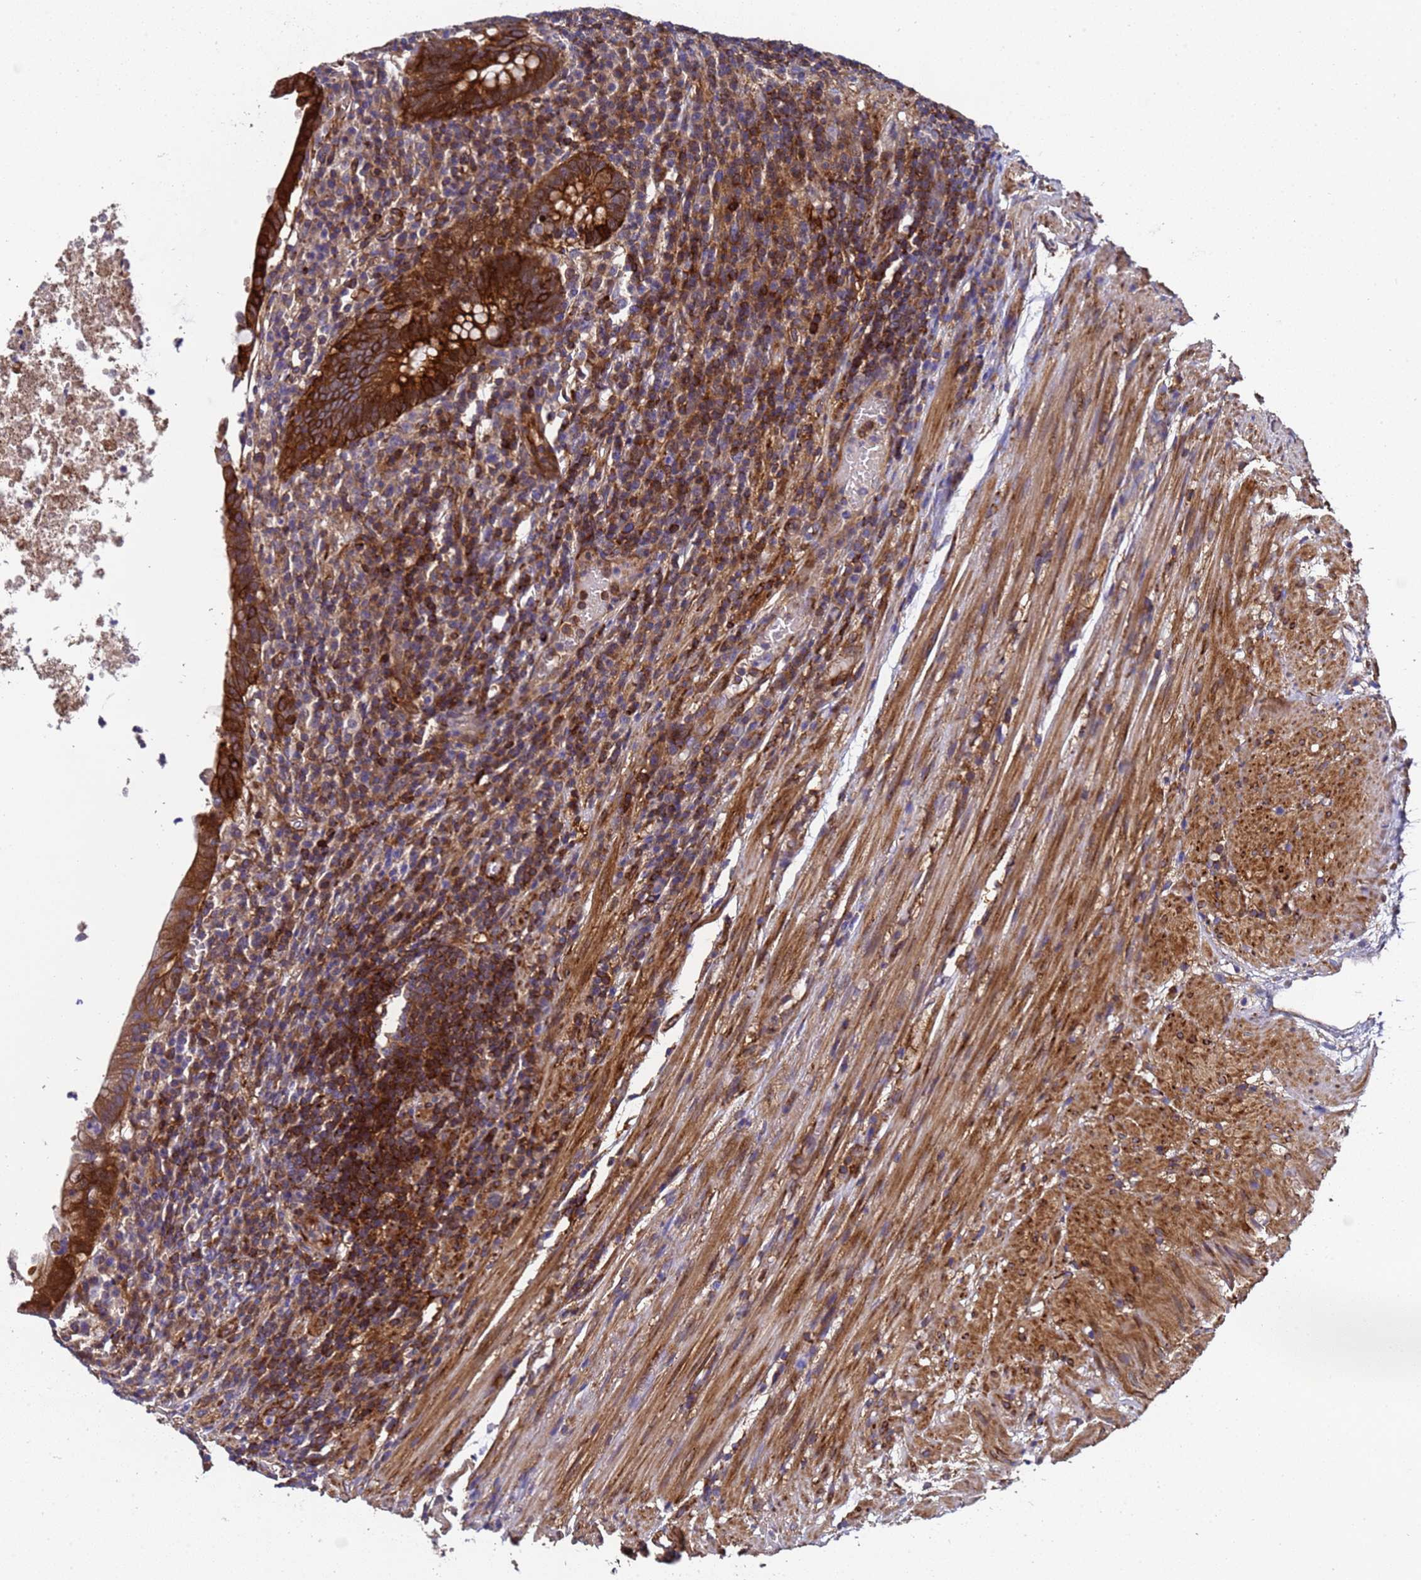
{"staining": {"intensity": "strong", "quantity": ">75%", "location": "cytoplasmic/membranous"}, "tissue": "appendix", "cell_type": "Glandular cells", "image_type": "normal", "snomed": [{"axis": "morphology", "description": "Normal tissue, NOS"}, {"axis": "topography", "description": "Appendix"}], "caption": "DAB (3,3'-diaminobenzidine) immunohistochemical staining of normal human appendix demonstrates strong cytoplasmic/membranous protein staining in about >75% of glandular cells.", "gene": "MOCS1", "patient": {"sex": "male", "age": 83}}